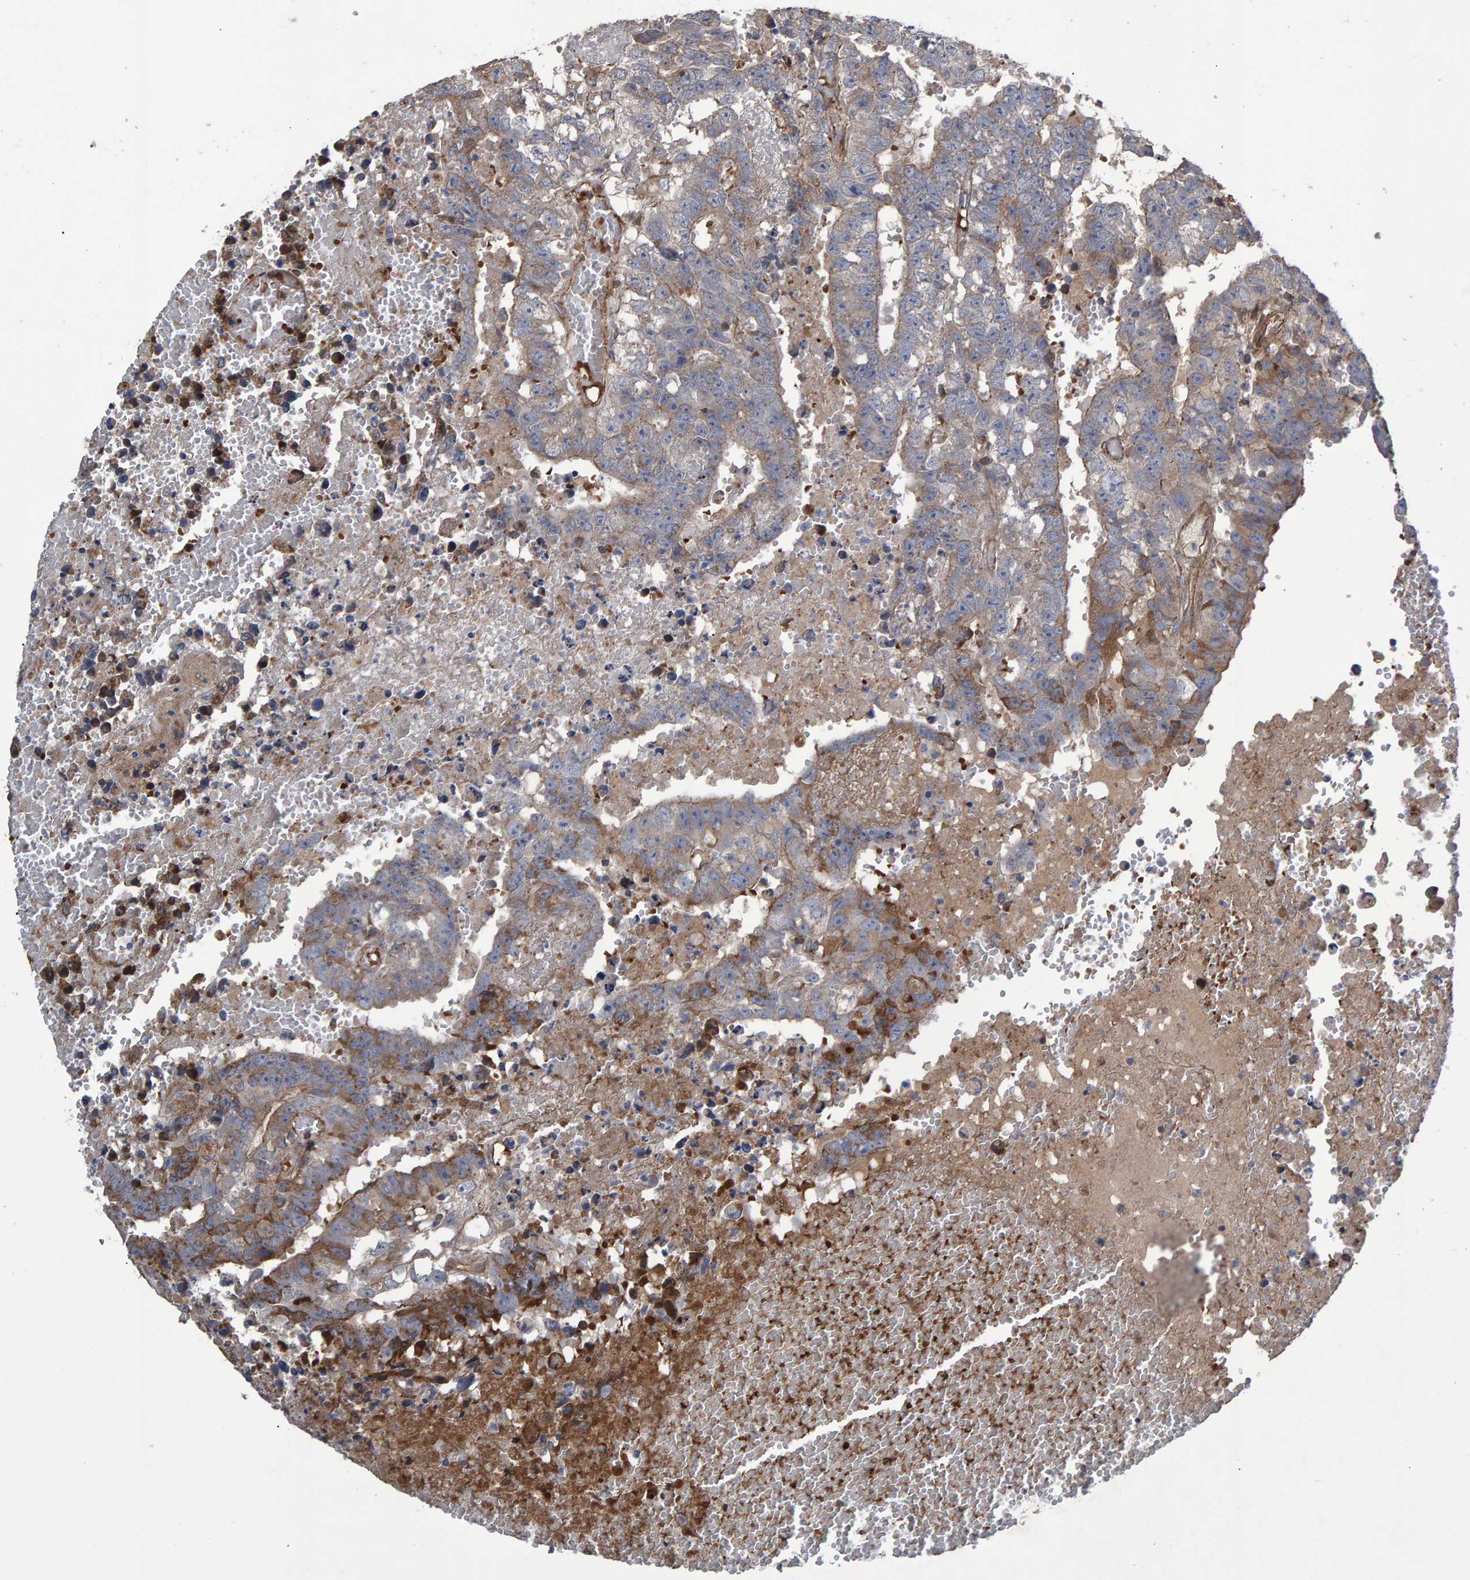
{"staining": {"intensity": "weak", "quantity": ">75%", "location": "cytoplasmic/membranous"}, "tissue": "testis cancer", "cell_type": "Tumor cells", "image_type": "cancer", "snomed": [{"axis": "morphology", "description": "Carcinoma, Embryonal, NOS"}, {"axis": "topography", "description": "Testis"}], "caption": "Immunohistochemical staining of human testis cancer exhibits low levels of weak cytoplasmic/membranous protein staining in about >75% of tumor cells. The staining was performed using DAB (3,3'-diaminobenzidine) to visualize the protein expression in brown, while the nuclei were stained in blue with hematoxylin (Magnification: 20x).", "gene": "SLIT2", "patient": {"sex": "male", "age": 25}}